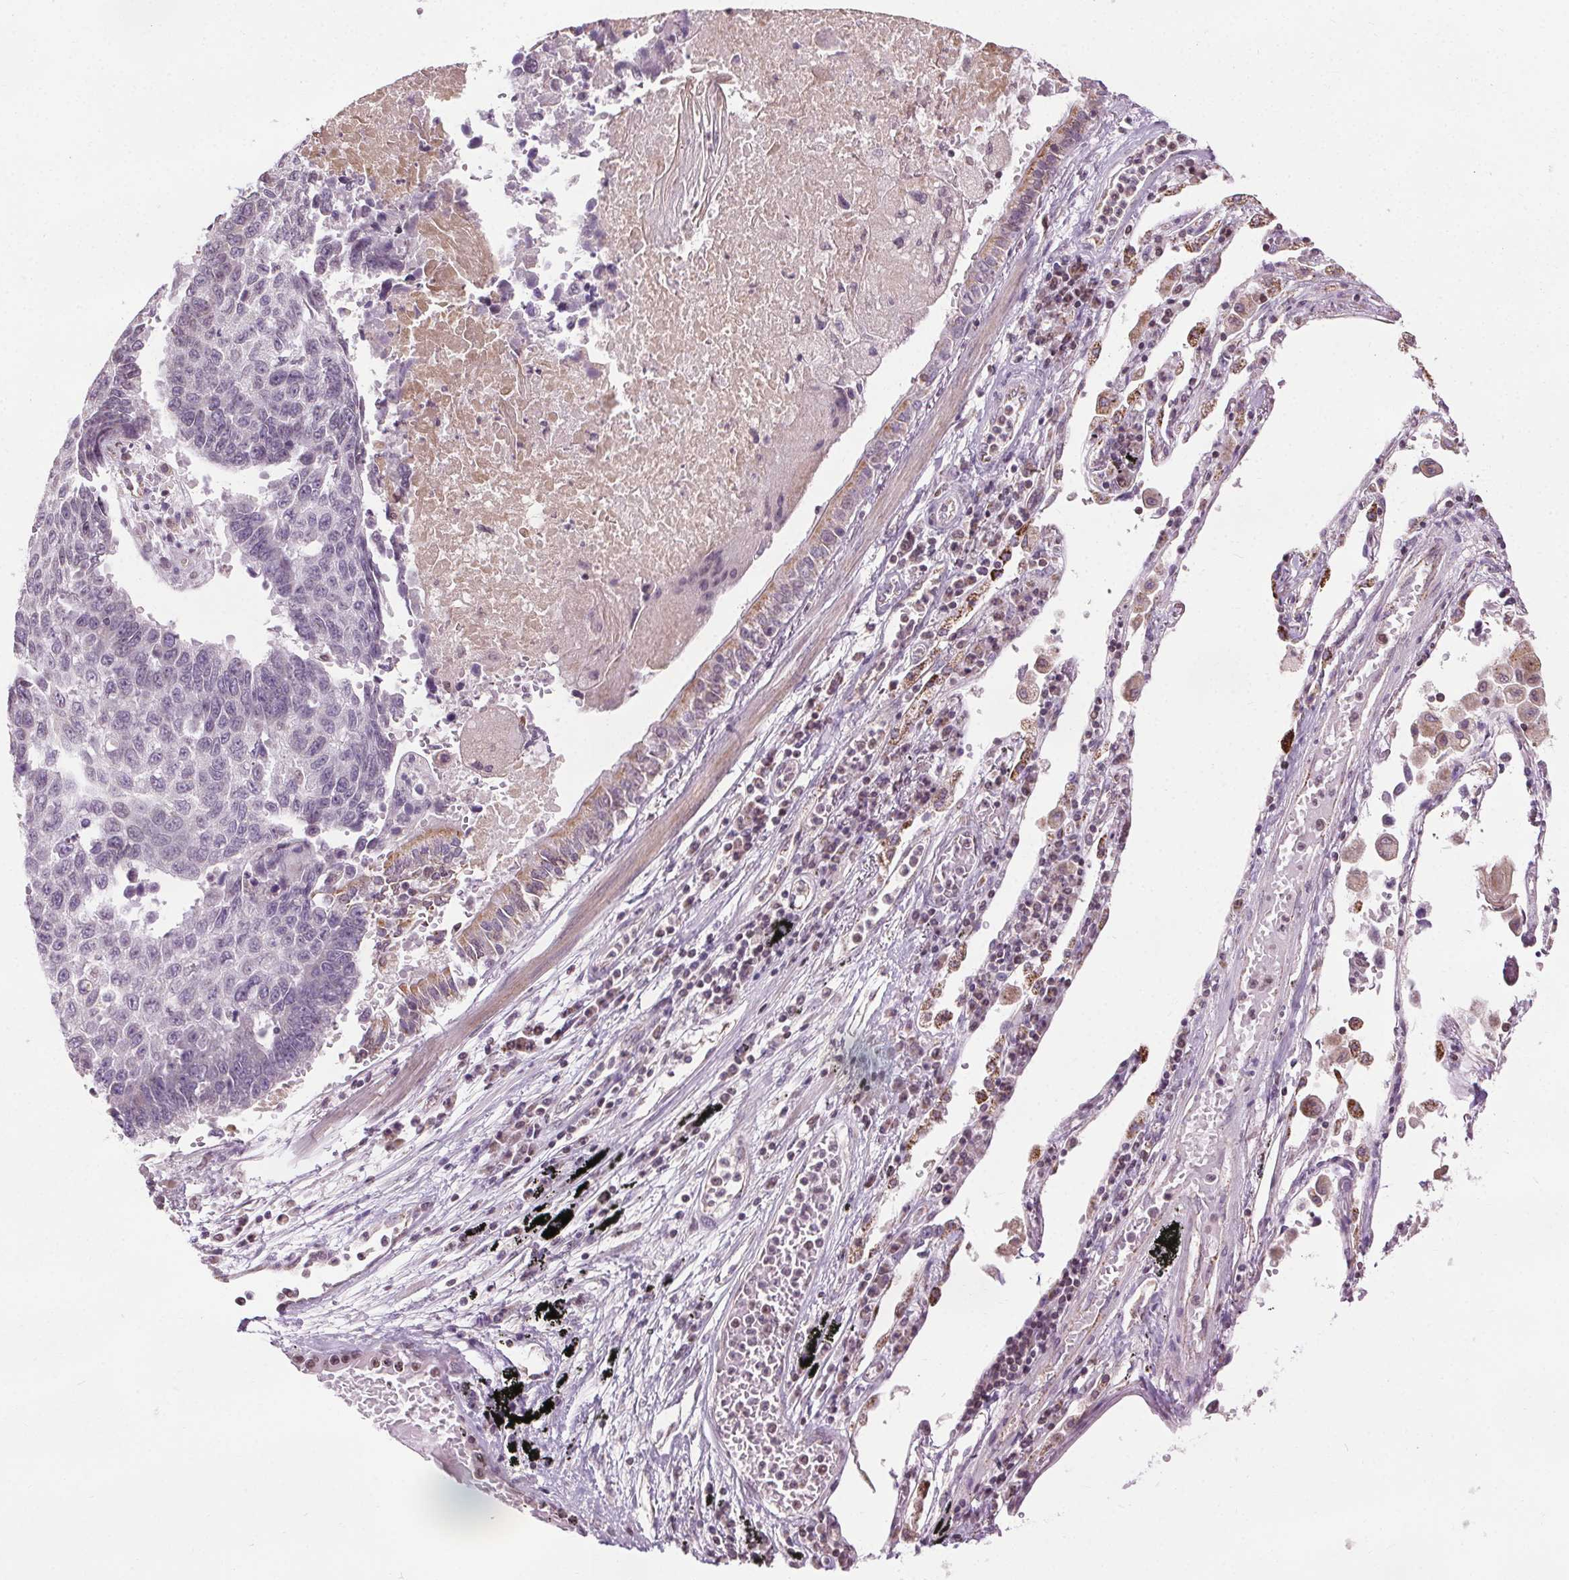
{"staining": {"intensity": "negative", "quantity": "none", "location": "none"}, "tissue": "lung cancer", "cell_type": "Tumor cells", "image_type": "cancer", "snomed": [{"axis": "morphology", "description": "Squamous cell carcinoma, NOS"}, {"axis": "topography", "description": "Lung"}], "caption": "The micrograph demonstrates no staining of tumor cells in squamous cell carcinoma (lung).", "gene": "LFNG", "patient": {"sex": "male", "age": 73}}